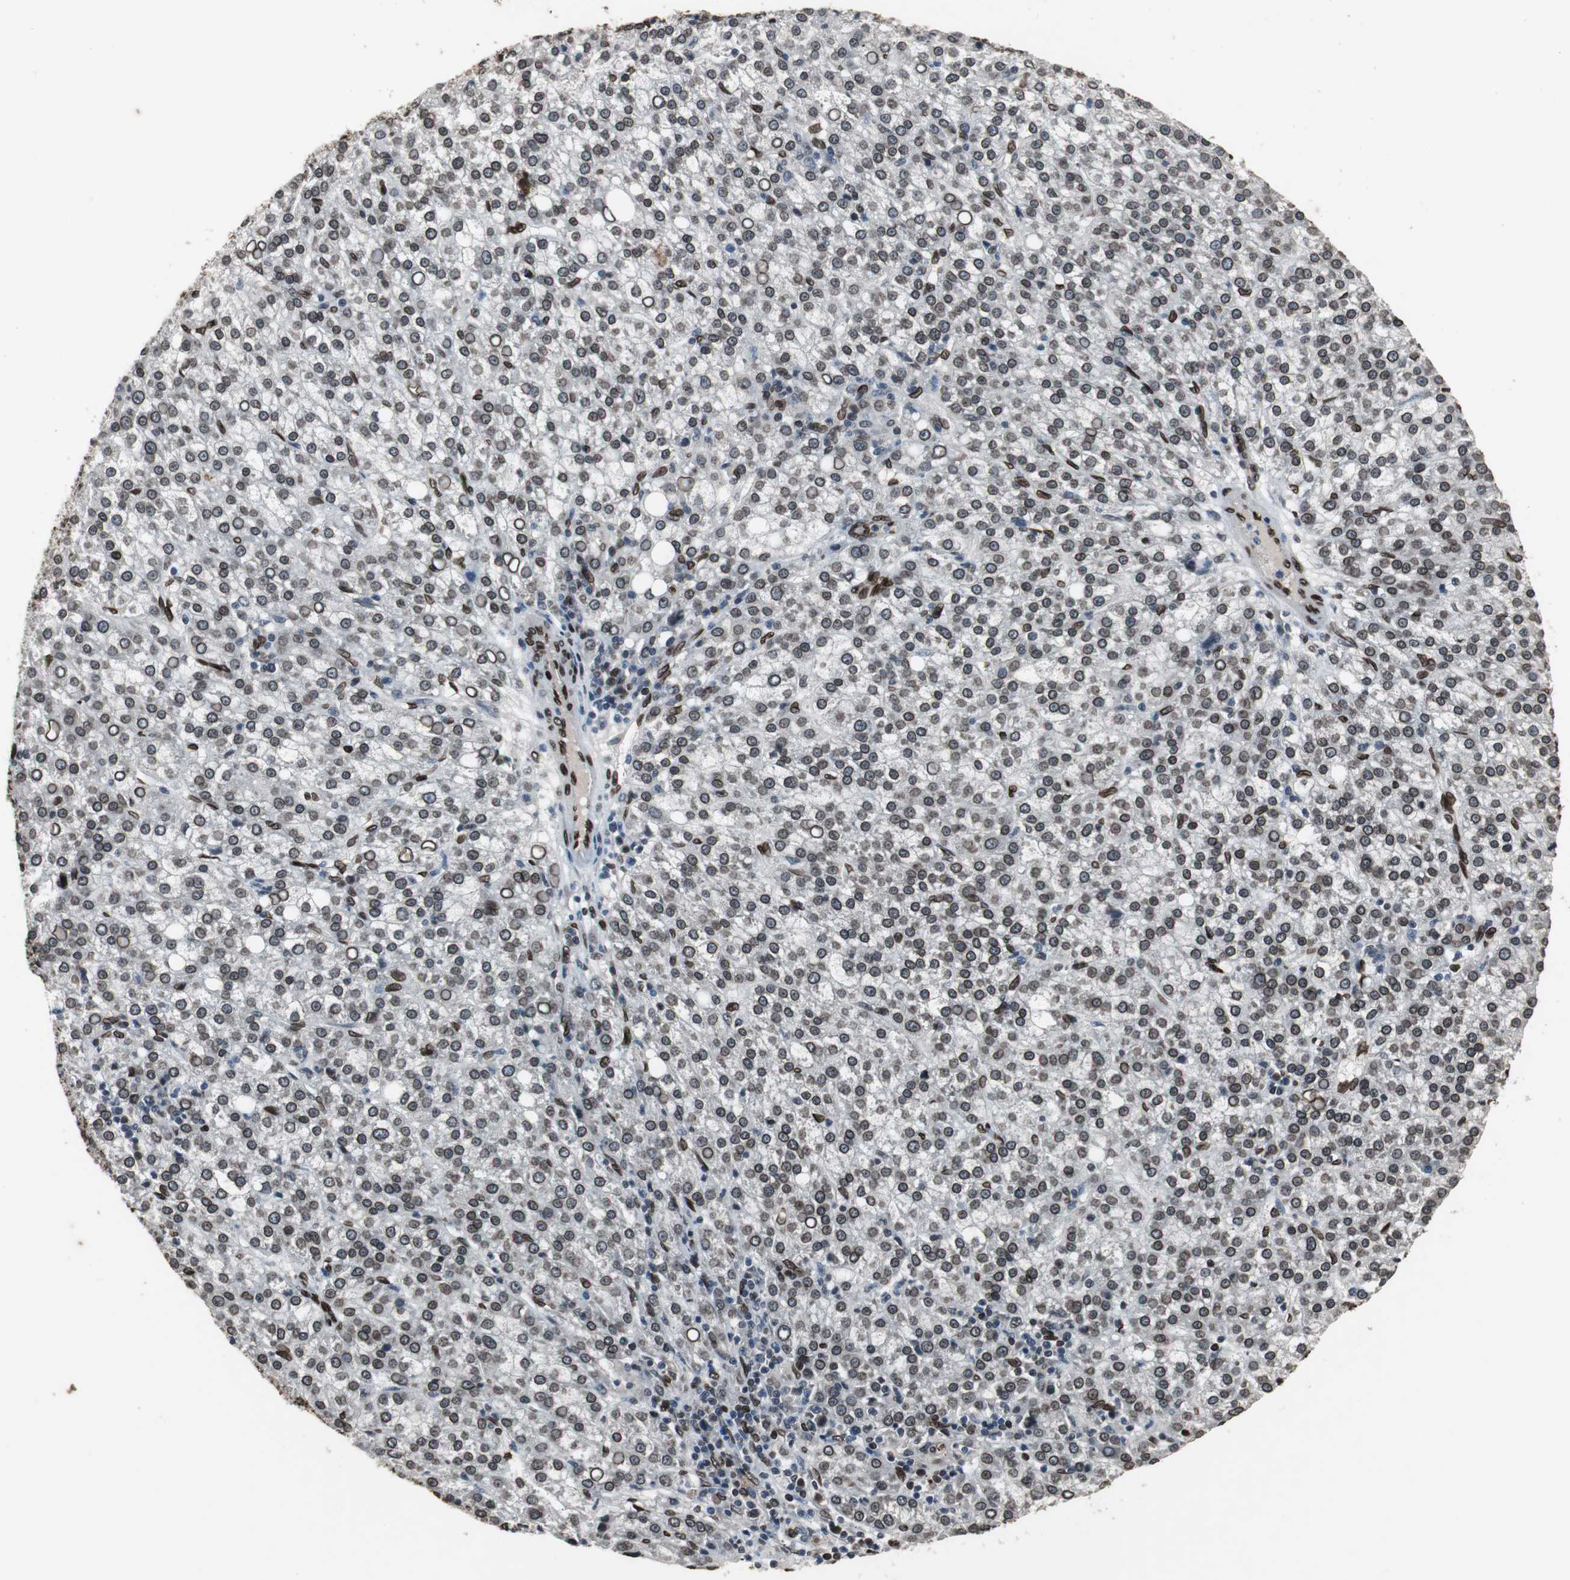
{"staining": {"intensity": "strong", "quantity": ">75%", "location": "cytoplasmic/membranous,nuclear"}, "tissue": "liver cancer", "cell_type": "Tumor cells", "image_type": "cancer", "snomed": [{"axis": "morphology", "description": "Carcinoma, Hepatocellular, NOS"}, {"axis": "topography", "description": "Liver"}], "caption": "Protein expression analysis of human liver cancer (hepatocellular carcinoma) reveals strong cytoplasmic/membranous and nuclear expression in approximately >75% of tumor cells.", "gene": "LMNA", "patient": {"sex": "female", "age": 58}}